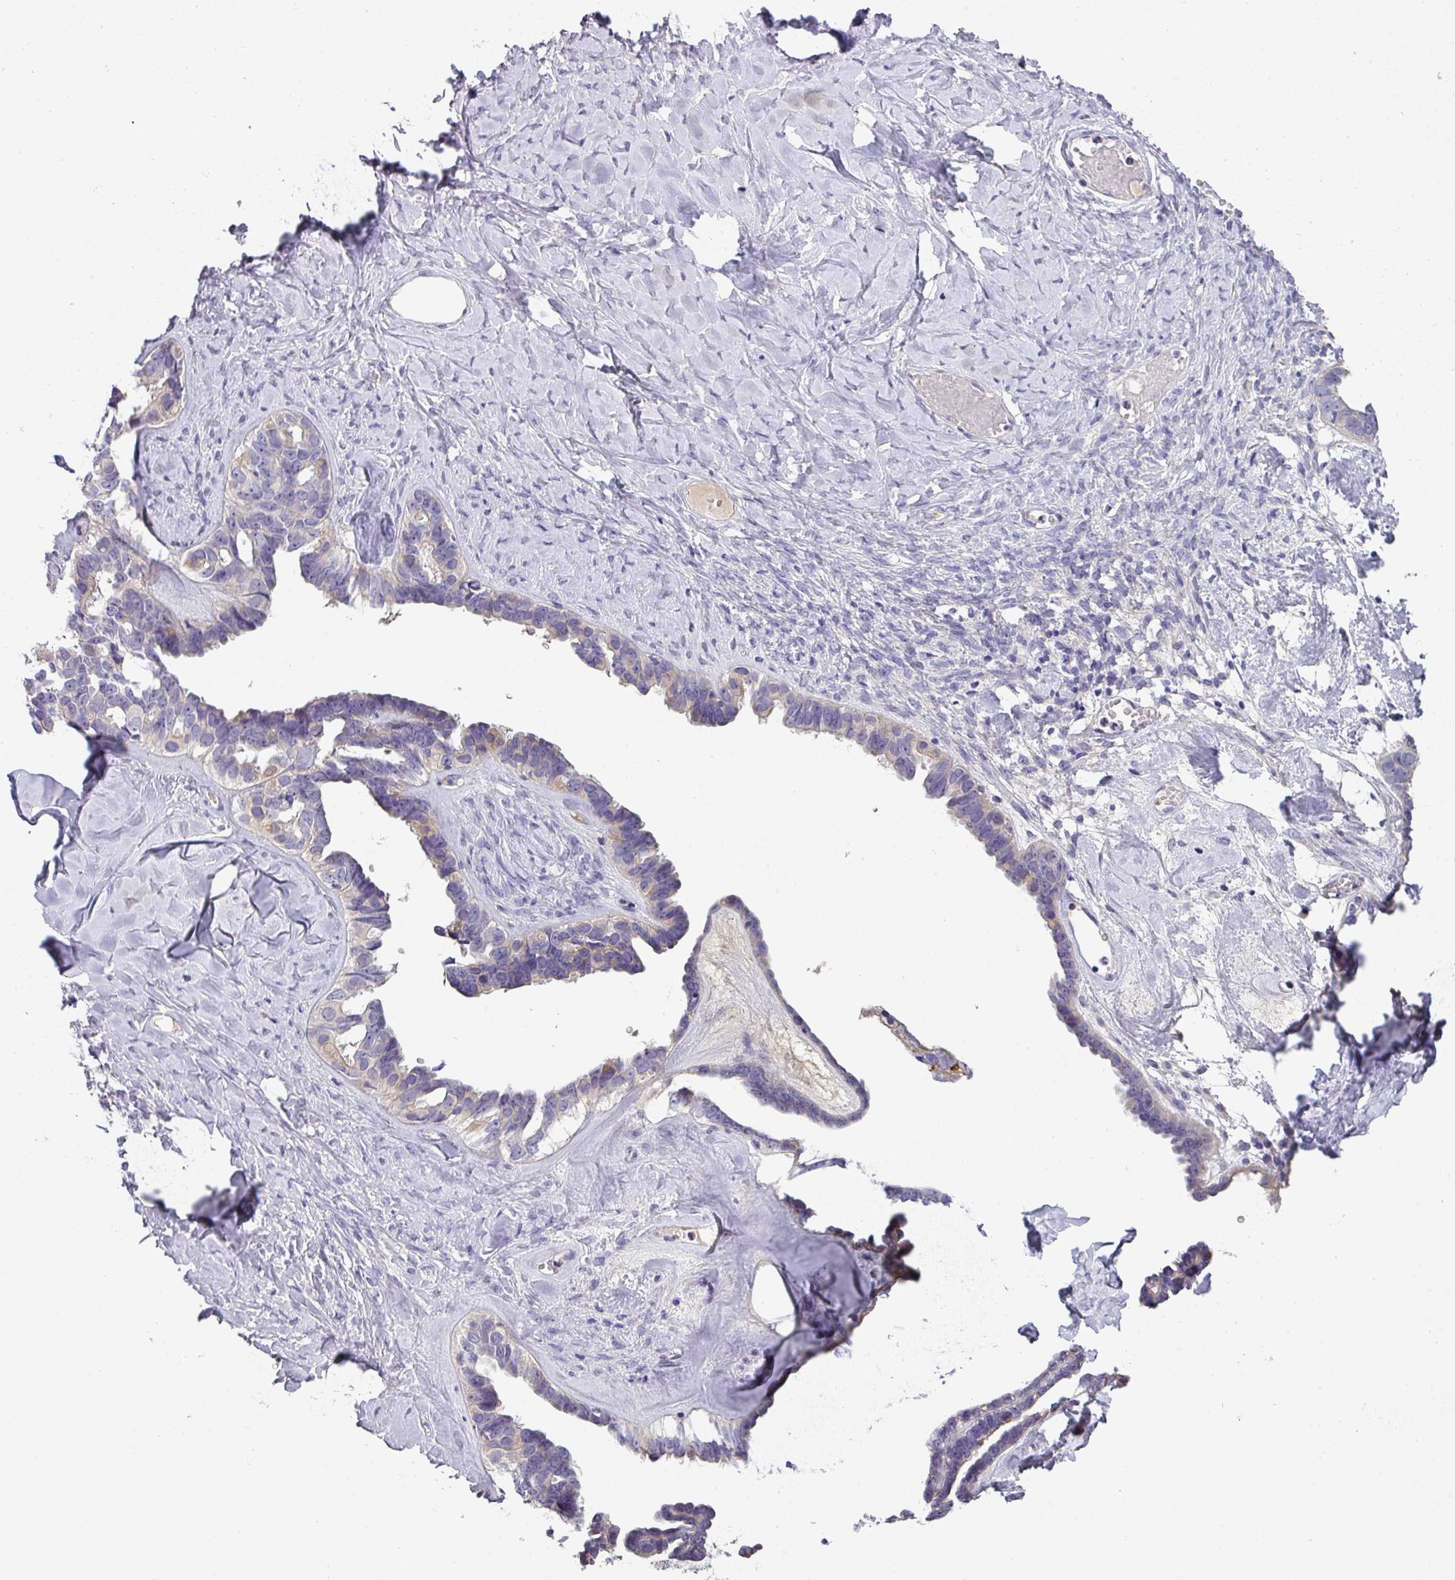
{"staining": {"intensity": "moderate", "quantity": "<25%", "location": "cytoplasmic/membranous"}, "tissue": "ovarian cancer", "cell_type": "Tumor cells", "image_type": "cancer", "snomed": [{"axis": "morphology", "description": "Cystadenocarcinoma, serous, NOS"}, {"axis": "topography", "description": "Ovary"}], "caption": "Serous cystadenocarcinoma (ovarian) tissue reveals moderate cytoplasmic/membranous expression in about <25% of tumor cells", "gene": "ZNF266", "patient": {"sex": "female", "age": 69}}